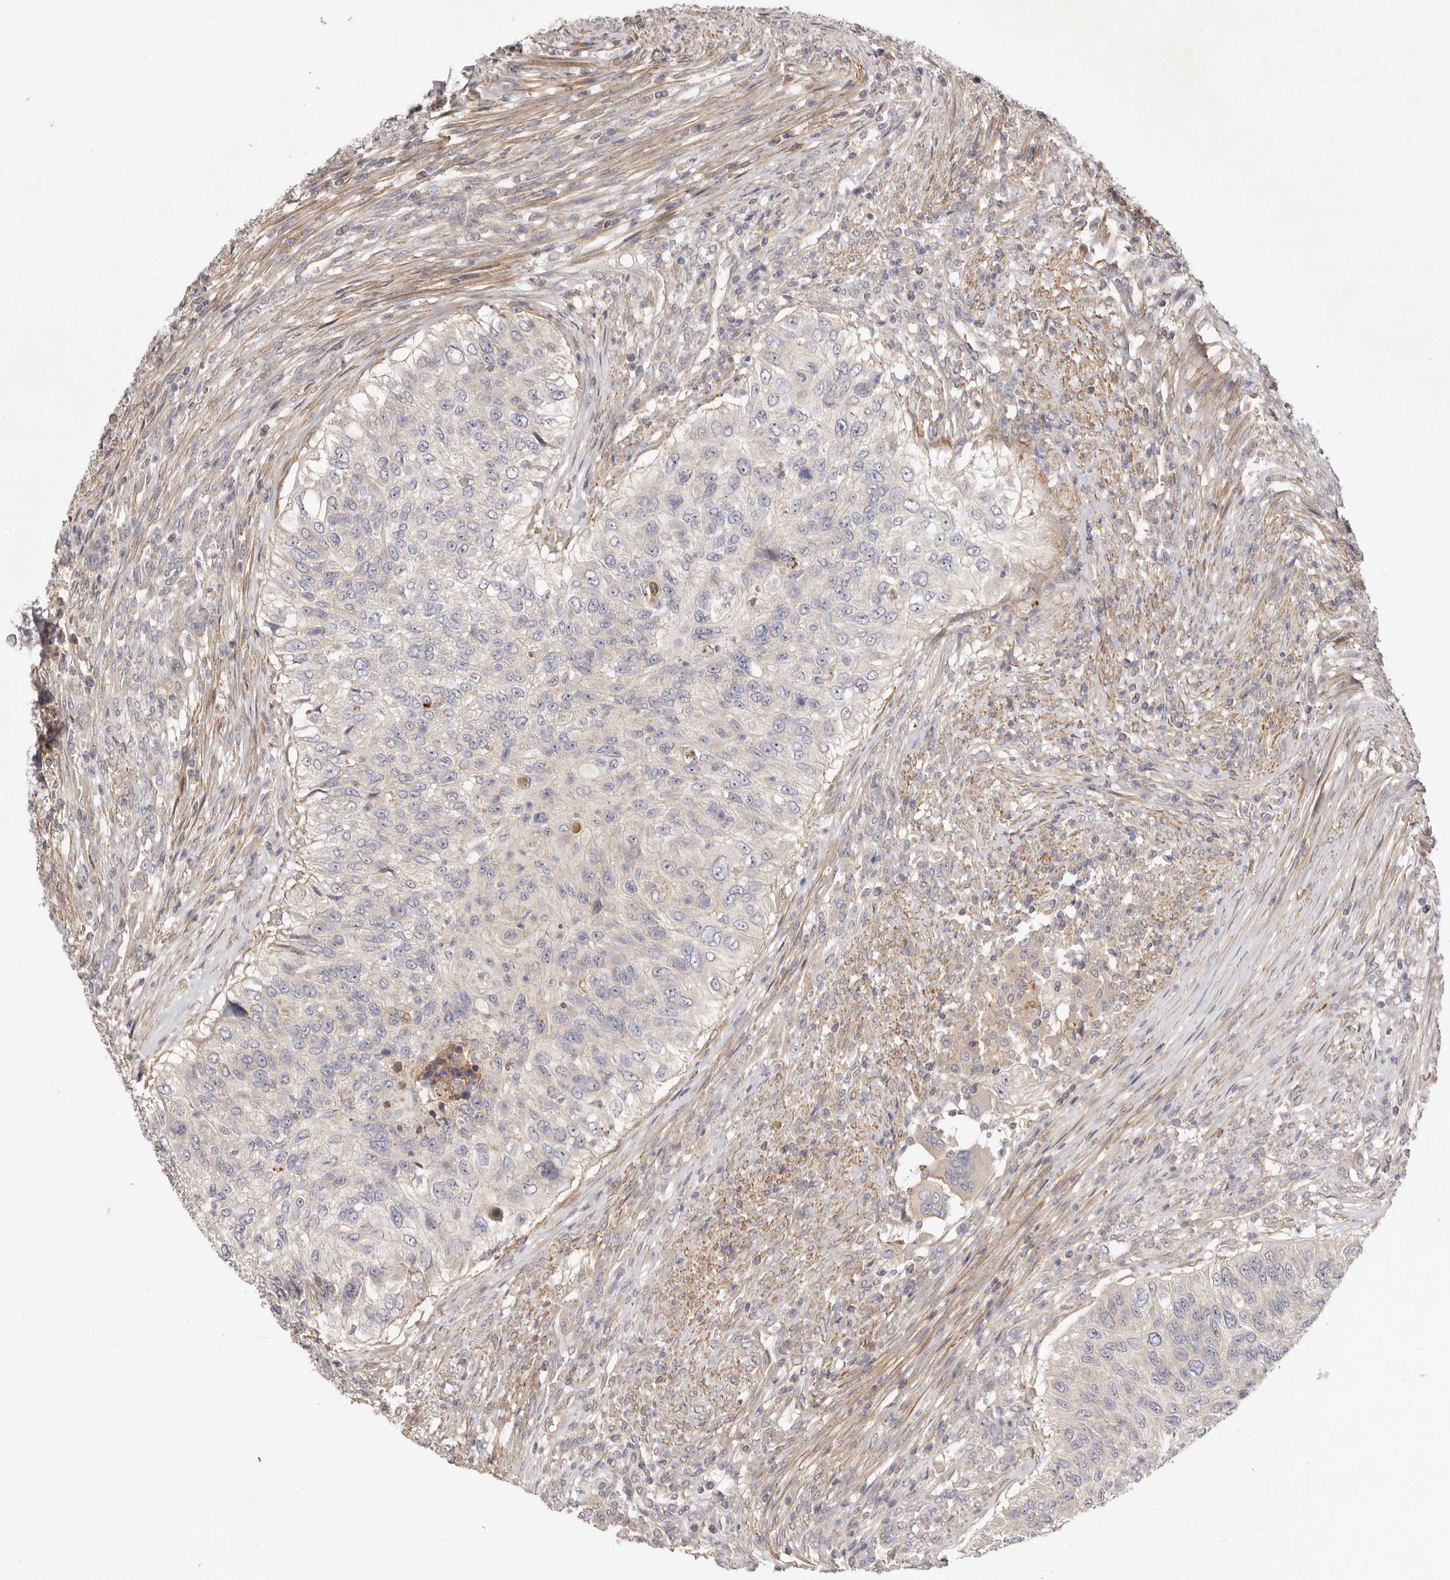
{"staining": {"intensity": "negative", "quantity": "none", "location": "none"}, "tissue": "urothelial cancer", "cell_type": "Tumor cells", "image_type": "cancer", "snomed": [{"axis": "morphology", "description": "Urothelial carcinoma, High grade"}, {"axis": "topography", "description": "Urinary bladder"}], "caption": "Protein analysis of urothelial cancer displays no significant expression in tumor cells.", "gene": "ADAMTS9", "patient": {"sex": "female", "age": 60}}